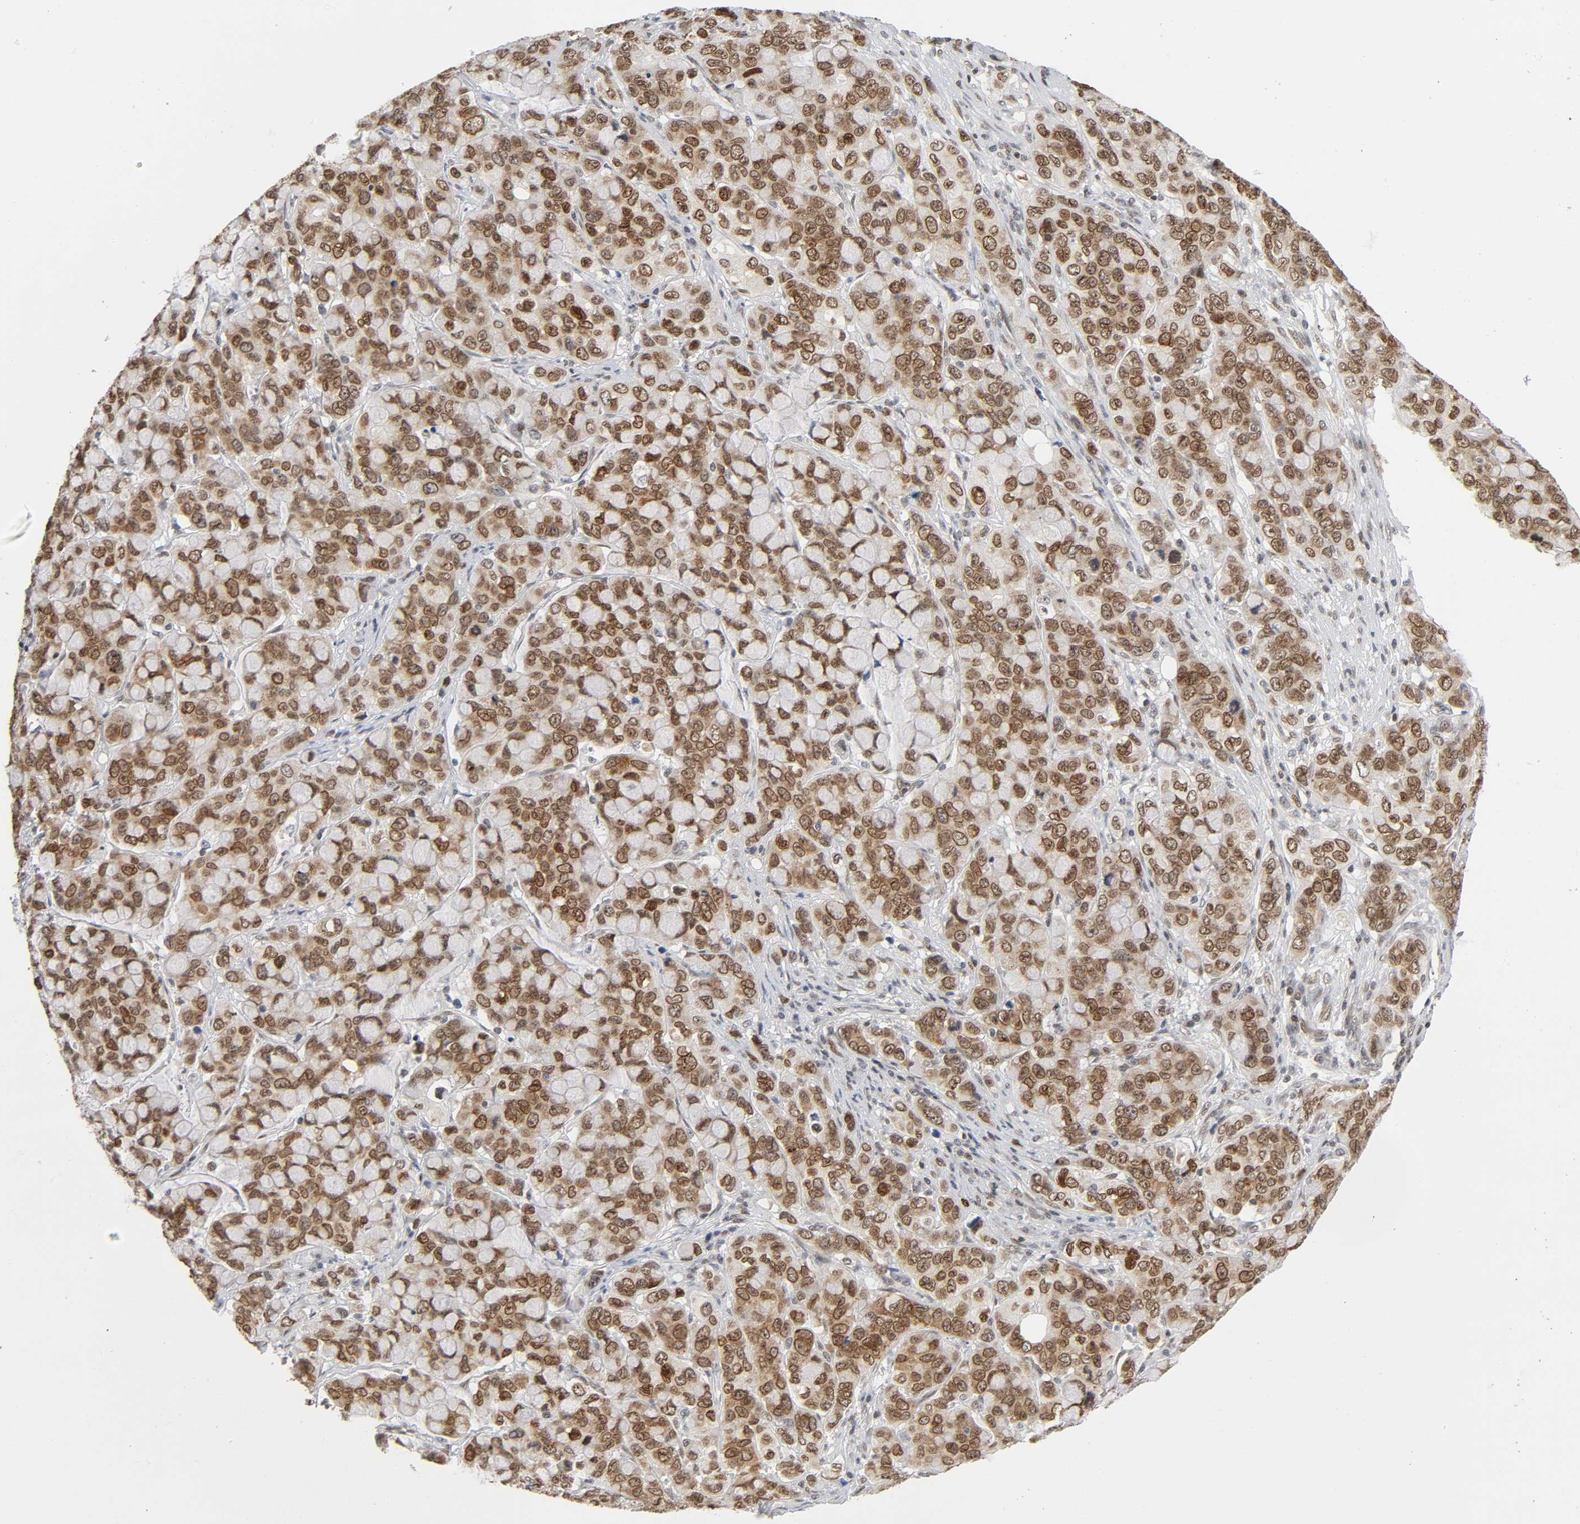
{"staining": {"intensity": "moderate", "quantity": ">75%", "location": "nuclear"}, "tissue": "stomach cancer", "cell_type": "Tumor cells", "image_type": "cancer", "snomed": [{"axis": "morphology", "description": "Adenocarcinoma, NOS"}, {"axis": "topography", "description": "Stomach, lower"}], "caption": "About >75% of tumor cells in stomach cancer display moderate nuclear protein expression as visualized by brown immunohistochemical staining.", "gene": "SUMO1", "patient": {"sex": "male", "age": 84}}